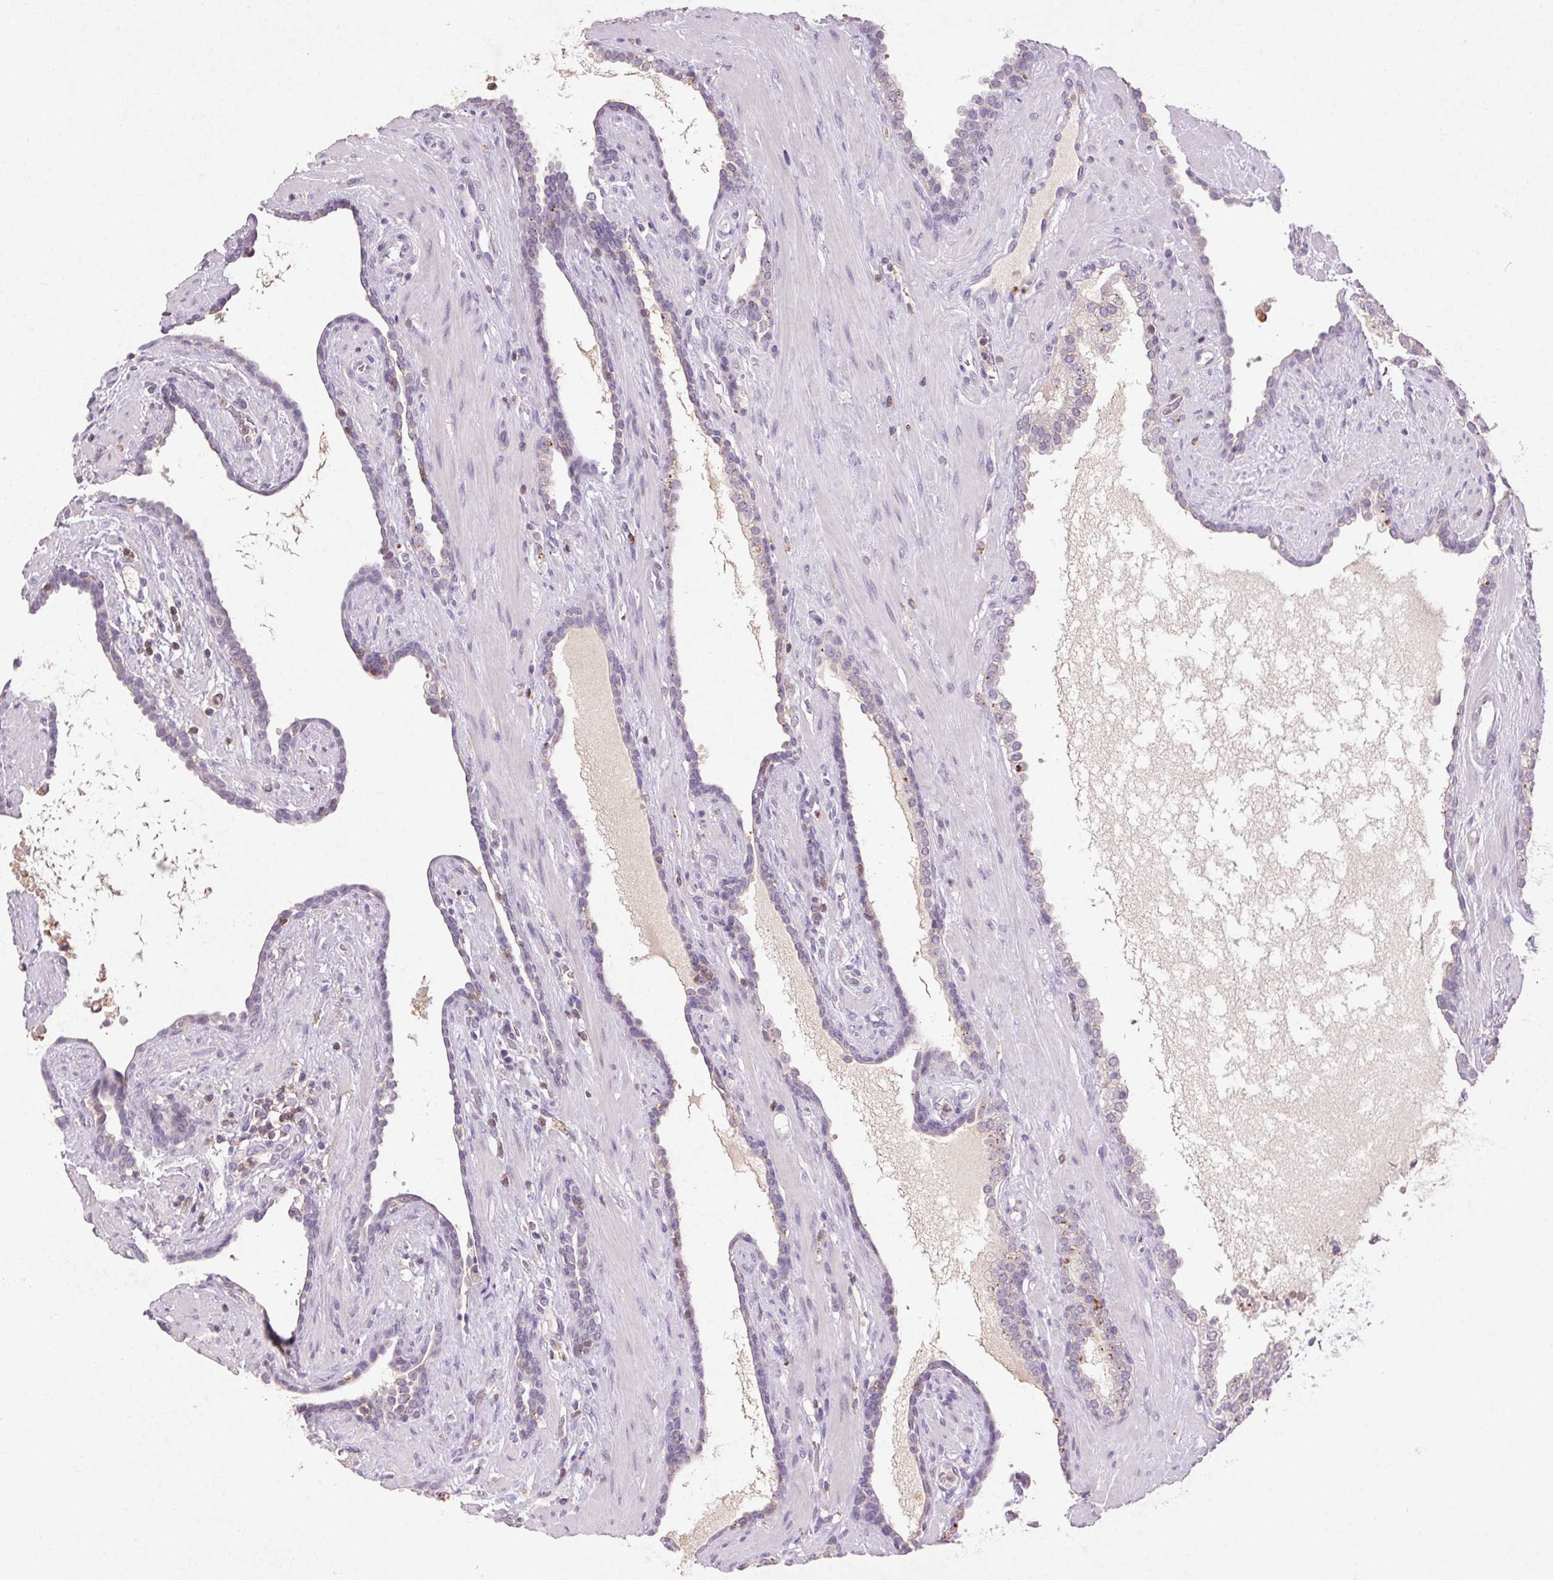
{"staining": {"intensity": "weak", "quantity": "<25%", "location": "cytoplasmic/membranous"}, "tissue": "prostate cancer", "cell_type": "Tumor cells", "image_type": "cancer", "snomed": [{"axis": "morphology", "description": "Adenocarcinoma, High grade"}, {"axis": "topography", "description": "Prostate"}], "caption": "This is an immunohistochemistry (IHC) histopathology image of human prostate high-grade adenocarcinoma. There is no staining in tumor cells.", "gene": "FNDC7", "patient": {"sex": "male", "age": 58}}